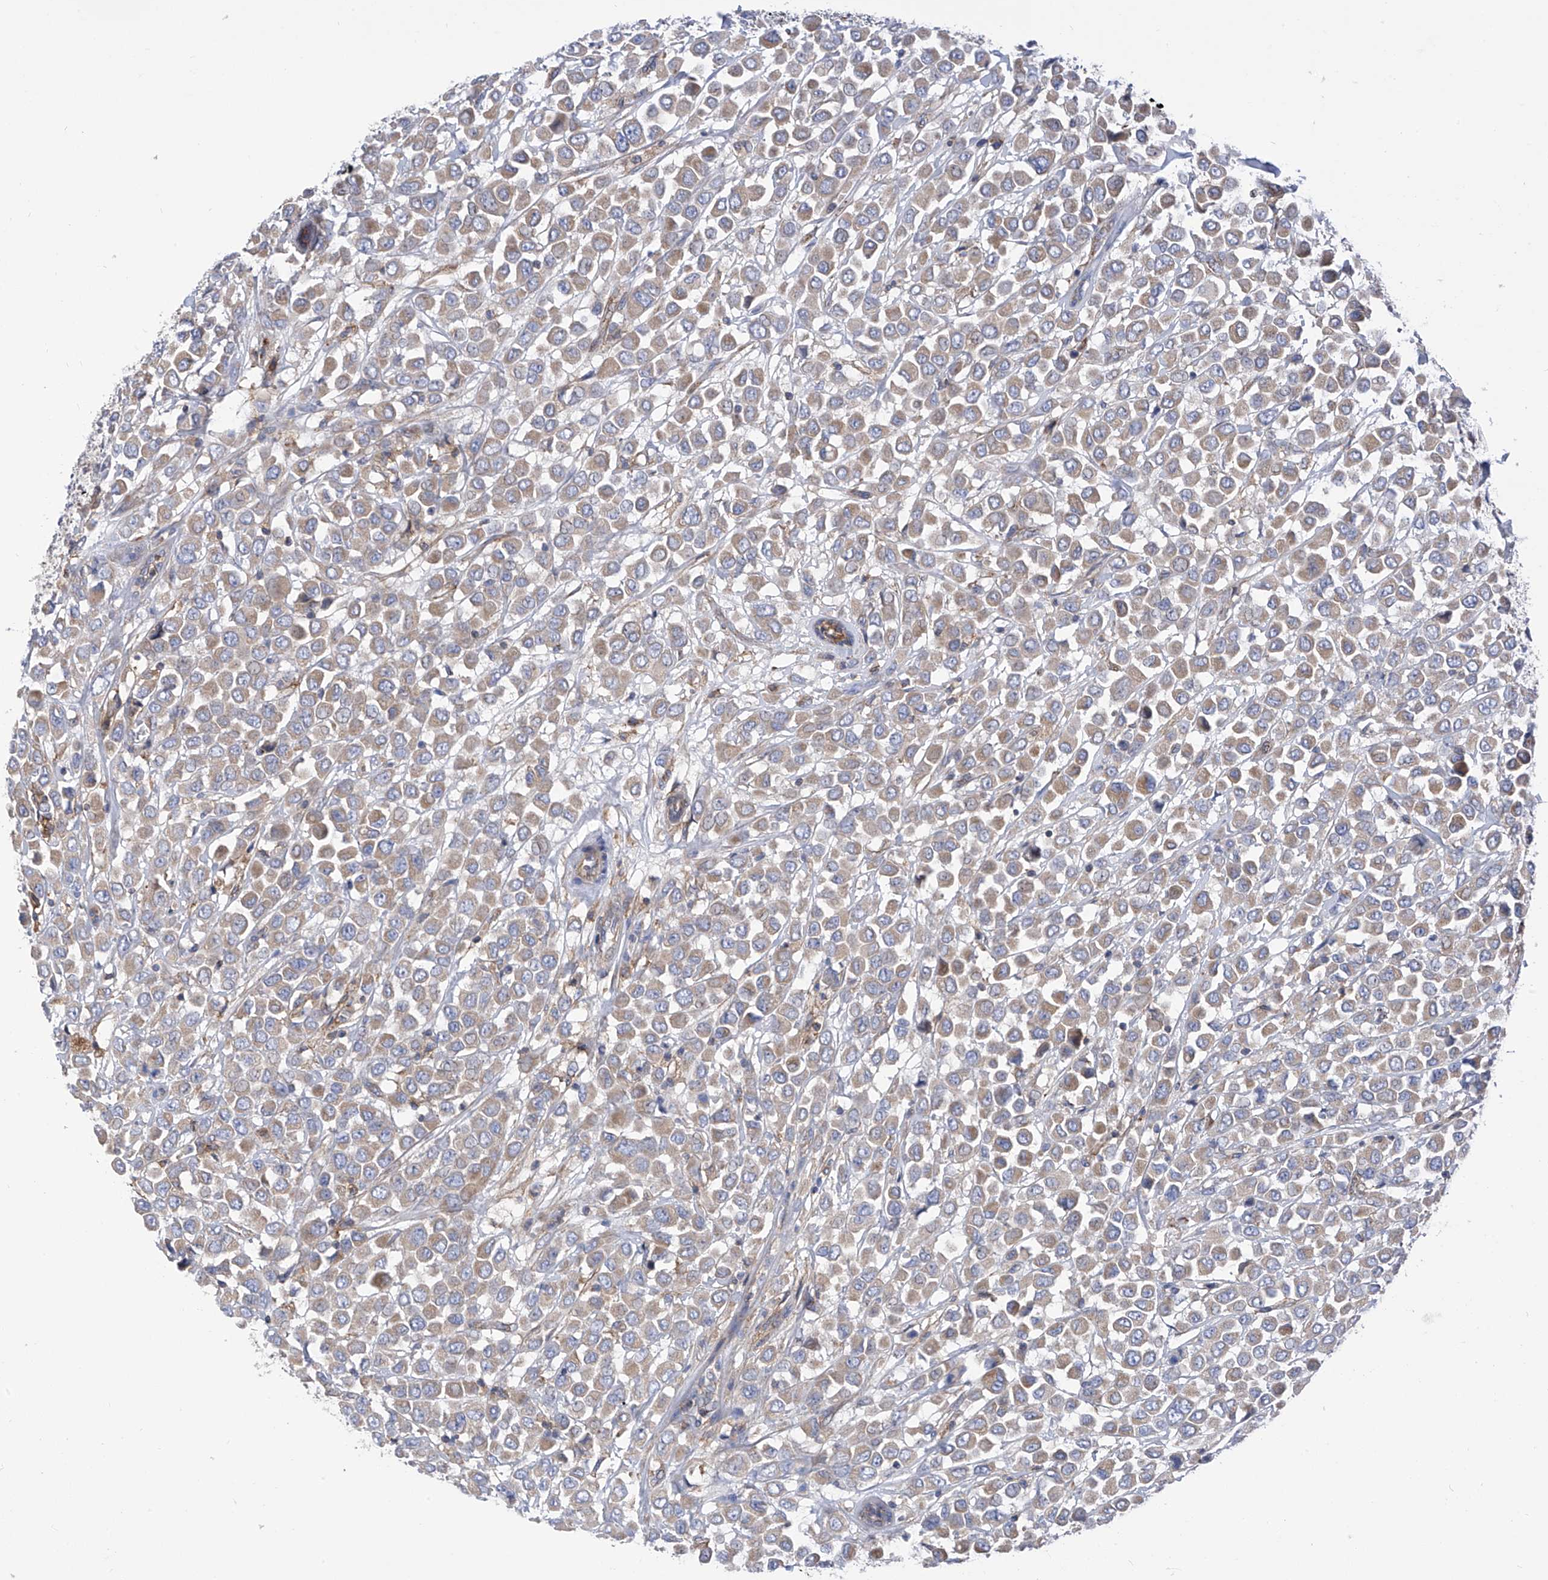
{"staining": {"intensity": "weak", "quantity": ">75%", "location": "cytoplasmic/membranous"}, "tissue": "breast cancer", "cell_type": "Tumor cells", "image_type": "cancer", "snomed": [{"axis": "morphology", "description": "Duct carcinoma"}, {"axis": "topography", "description": "Breast"}], "caption": "Tumor cells display weak cytoplasmic/membranous positivity in about >75% of cells in breast cancer (invasive ductal carcinoma).", "gene": "P2RX7", "patient": {"sex": "female", "age": 61}}